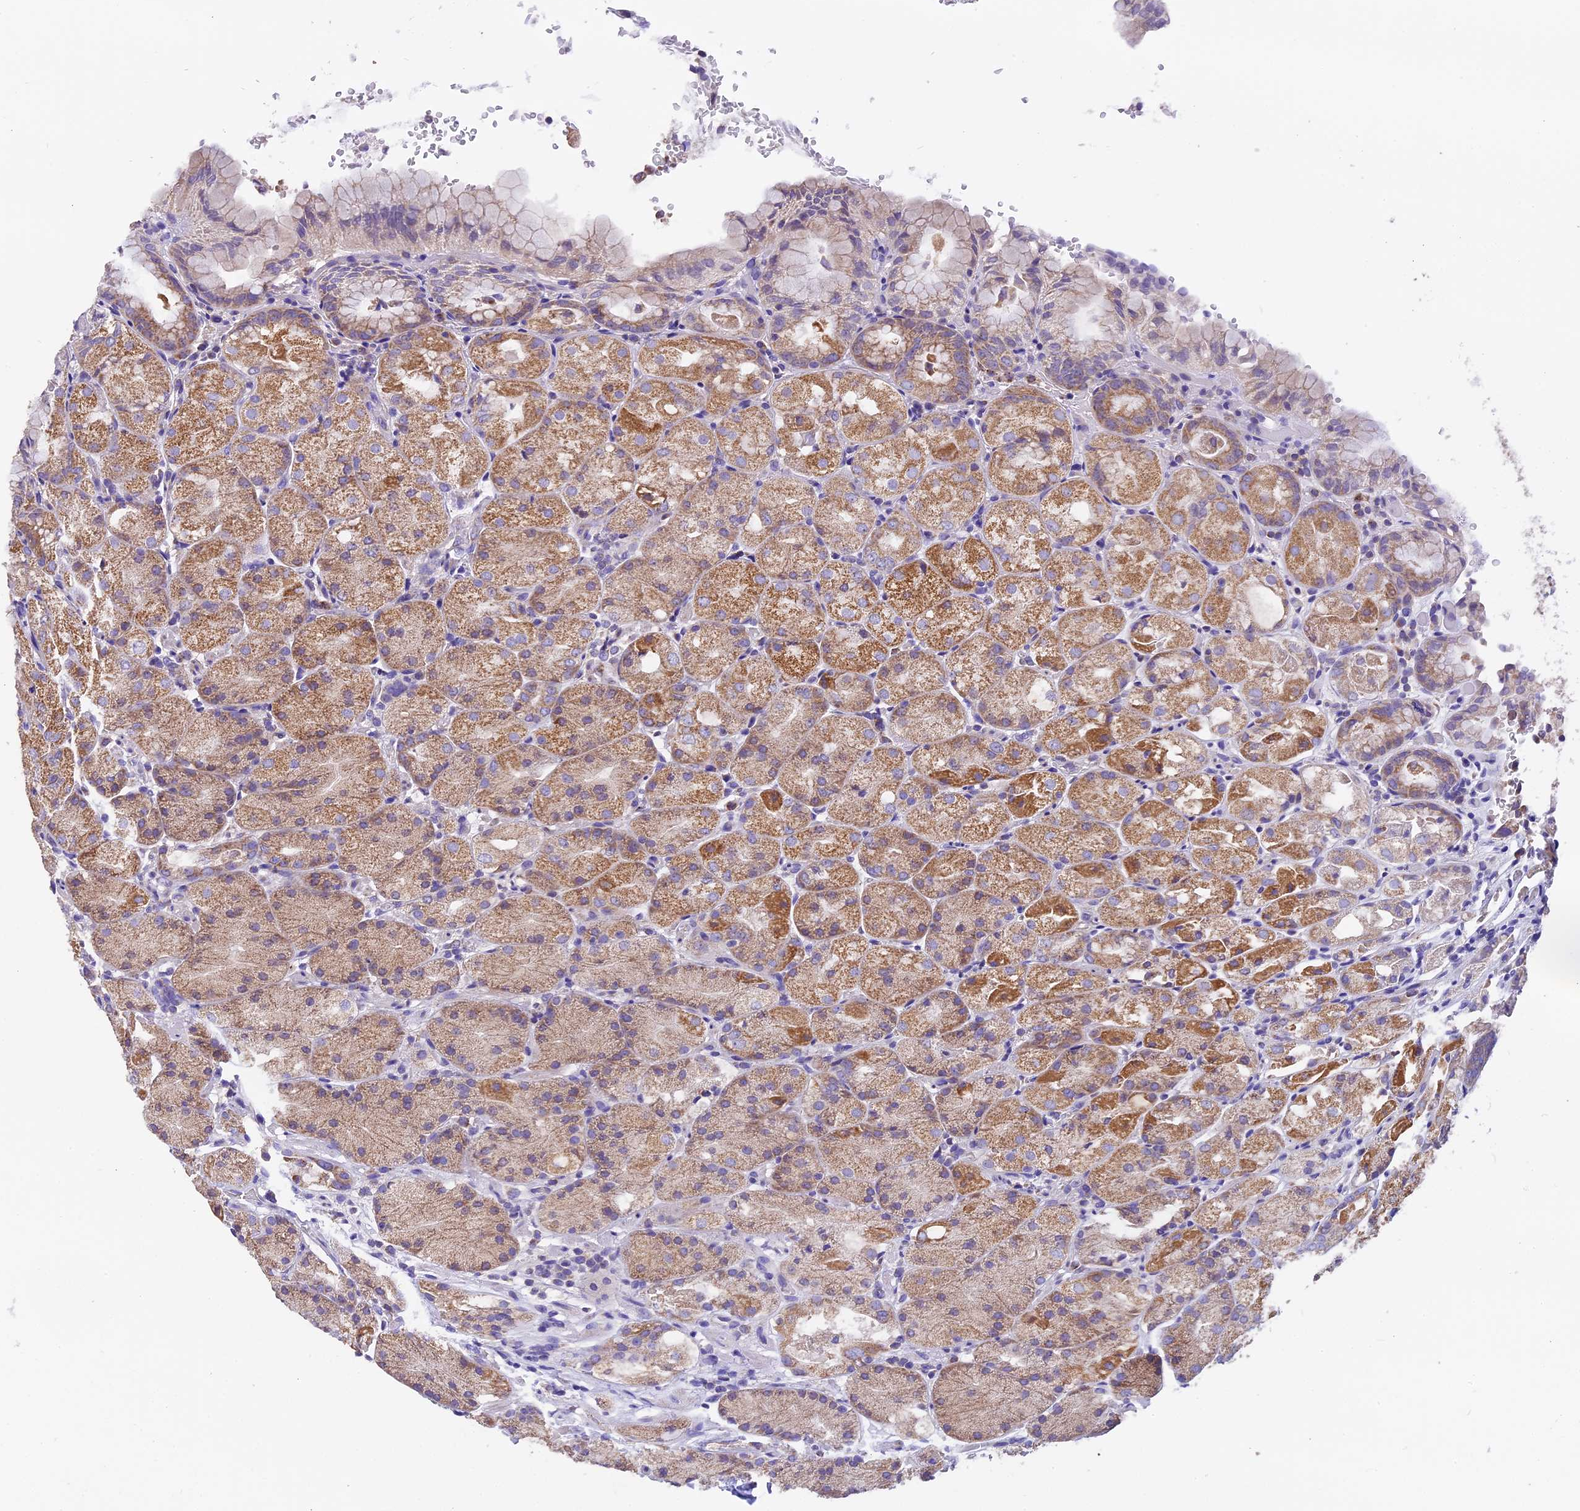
{"staining": {"intensity": "moderate", "quantity": ">75%", "location": "cytoplasmic/membranous"}, "tissue": "stomach", "cell_type": "Glandular cells", "image_type": "normal", "snomed": [{"axis": "morphology", "description": "Normal tissue, NOS"}, {"axis": "topography", "description": "Stomach, upper"}, {"axis": "topography", "description": "Stomach, lower"}], "caption": "Immunohistochemistry (IHC) photomicrograph of unremarkable stomach: human stomach stained using immunohistochemistry (IHC) shows medium levels of moderate protein expression localized specifically in the cytoplasmic/membranous of glandular cells, appearing as a cytoplasmic/membranous brown color.", "gene": "MGME1", "patient": {"sex": "male", "age": 62}}